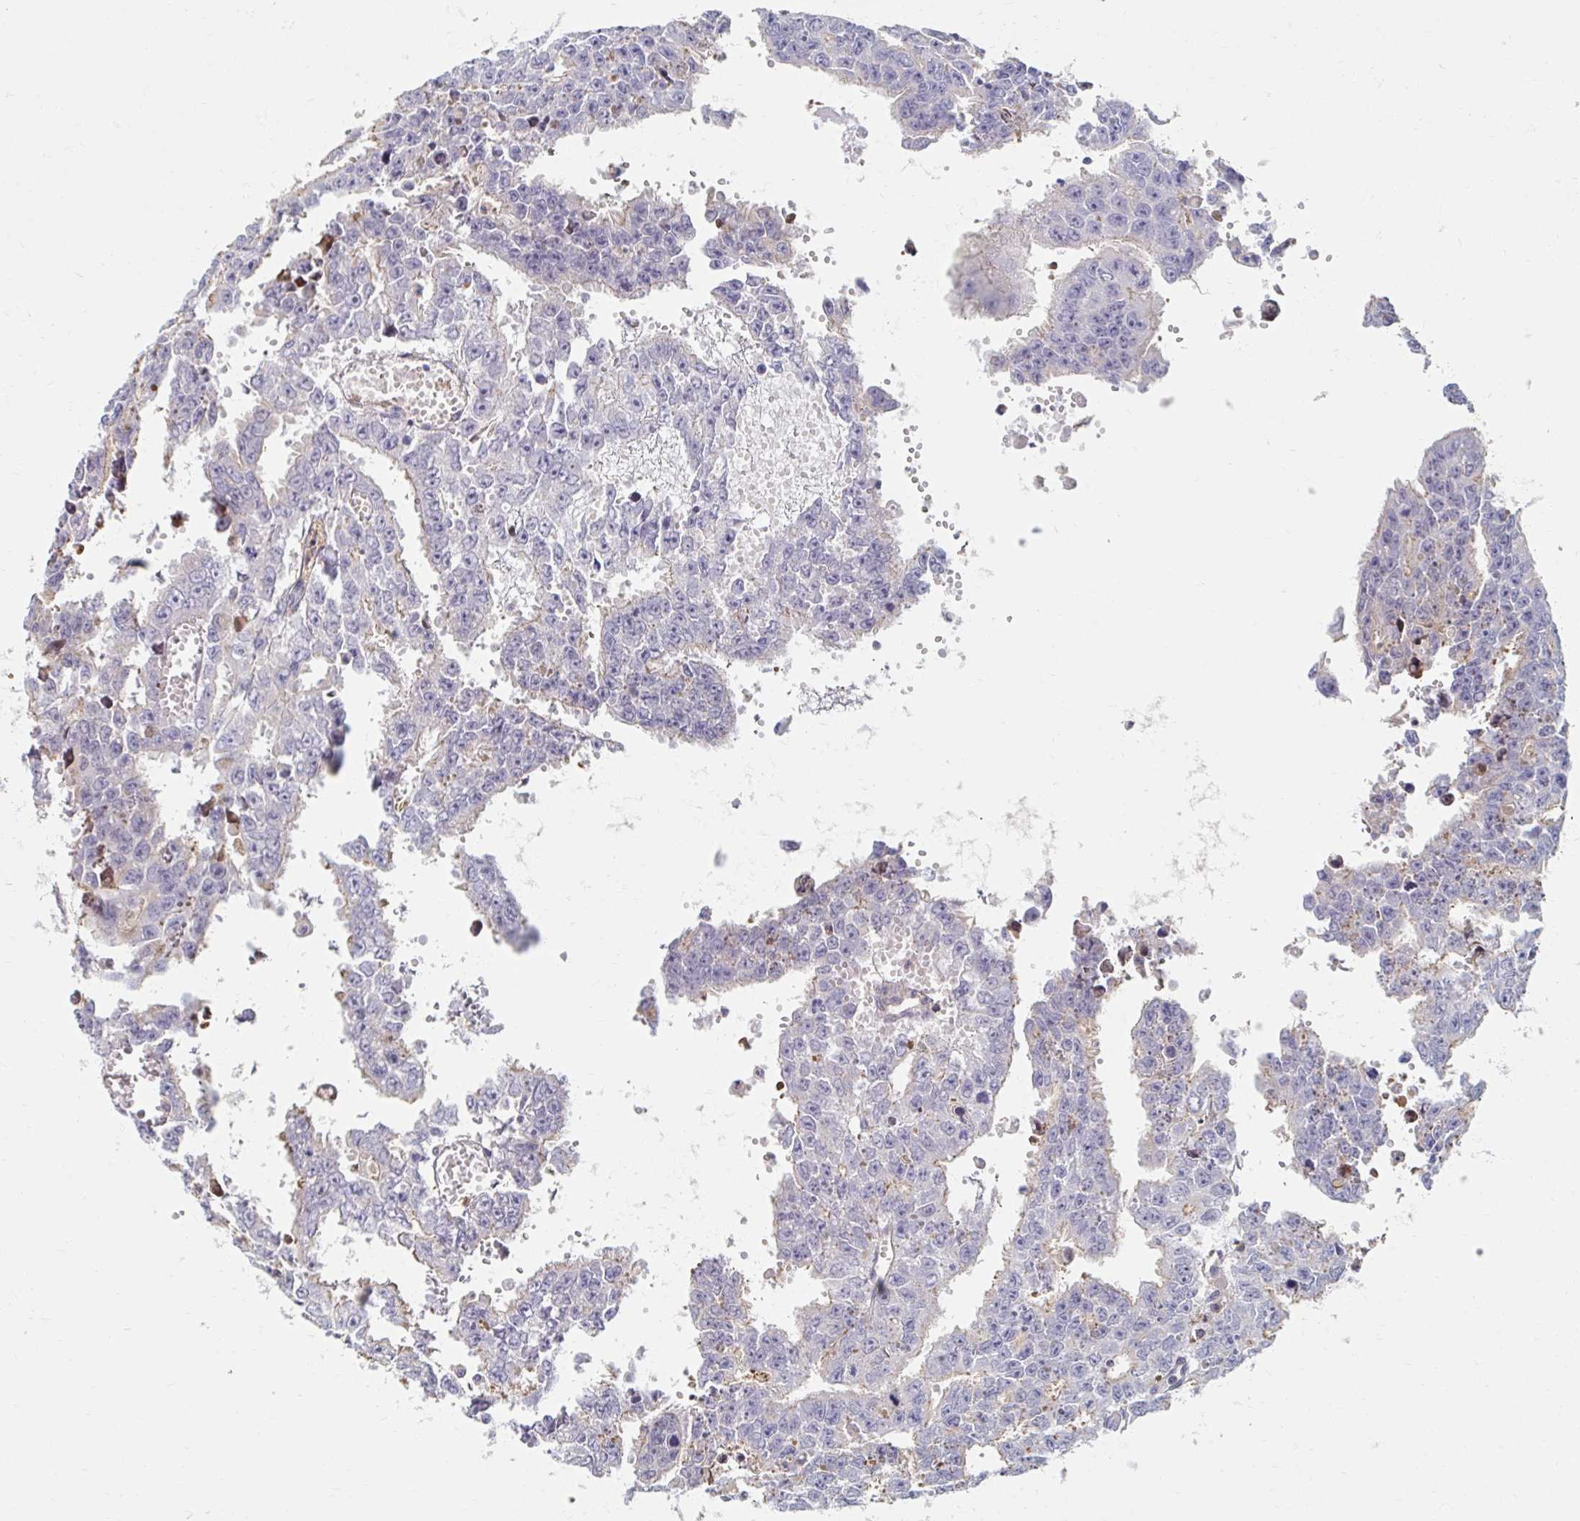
{"staining": {"intensity": "weak", "quantity": "<25%", "location": "cytoplasmic/membranous"}, "tissue": "testis cancer", "cell_type": "Tumor cells", "image_type": "cancer", "snomed": [{"axis": "morphology", "description": "Carcinoma, Embryonal, NOS"}, {"axis": "morphology", "description": "Teratoma, malignant, NOS"}, {"axis": "topography", "description": "Testis"}], "caption": "A histopathology image of testis malignant teratoma stained for a protein displays no brown staining in tumor cells.", "gene": "MYLK2", "patient": {"sex": "male", "age": 24}}